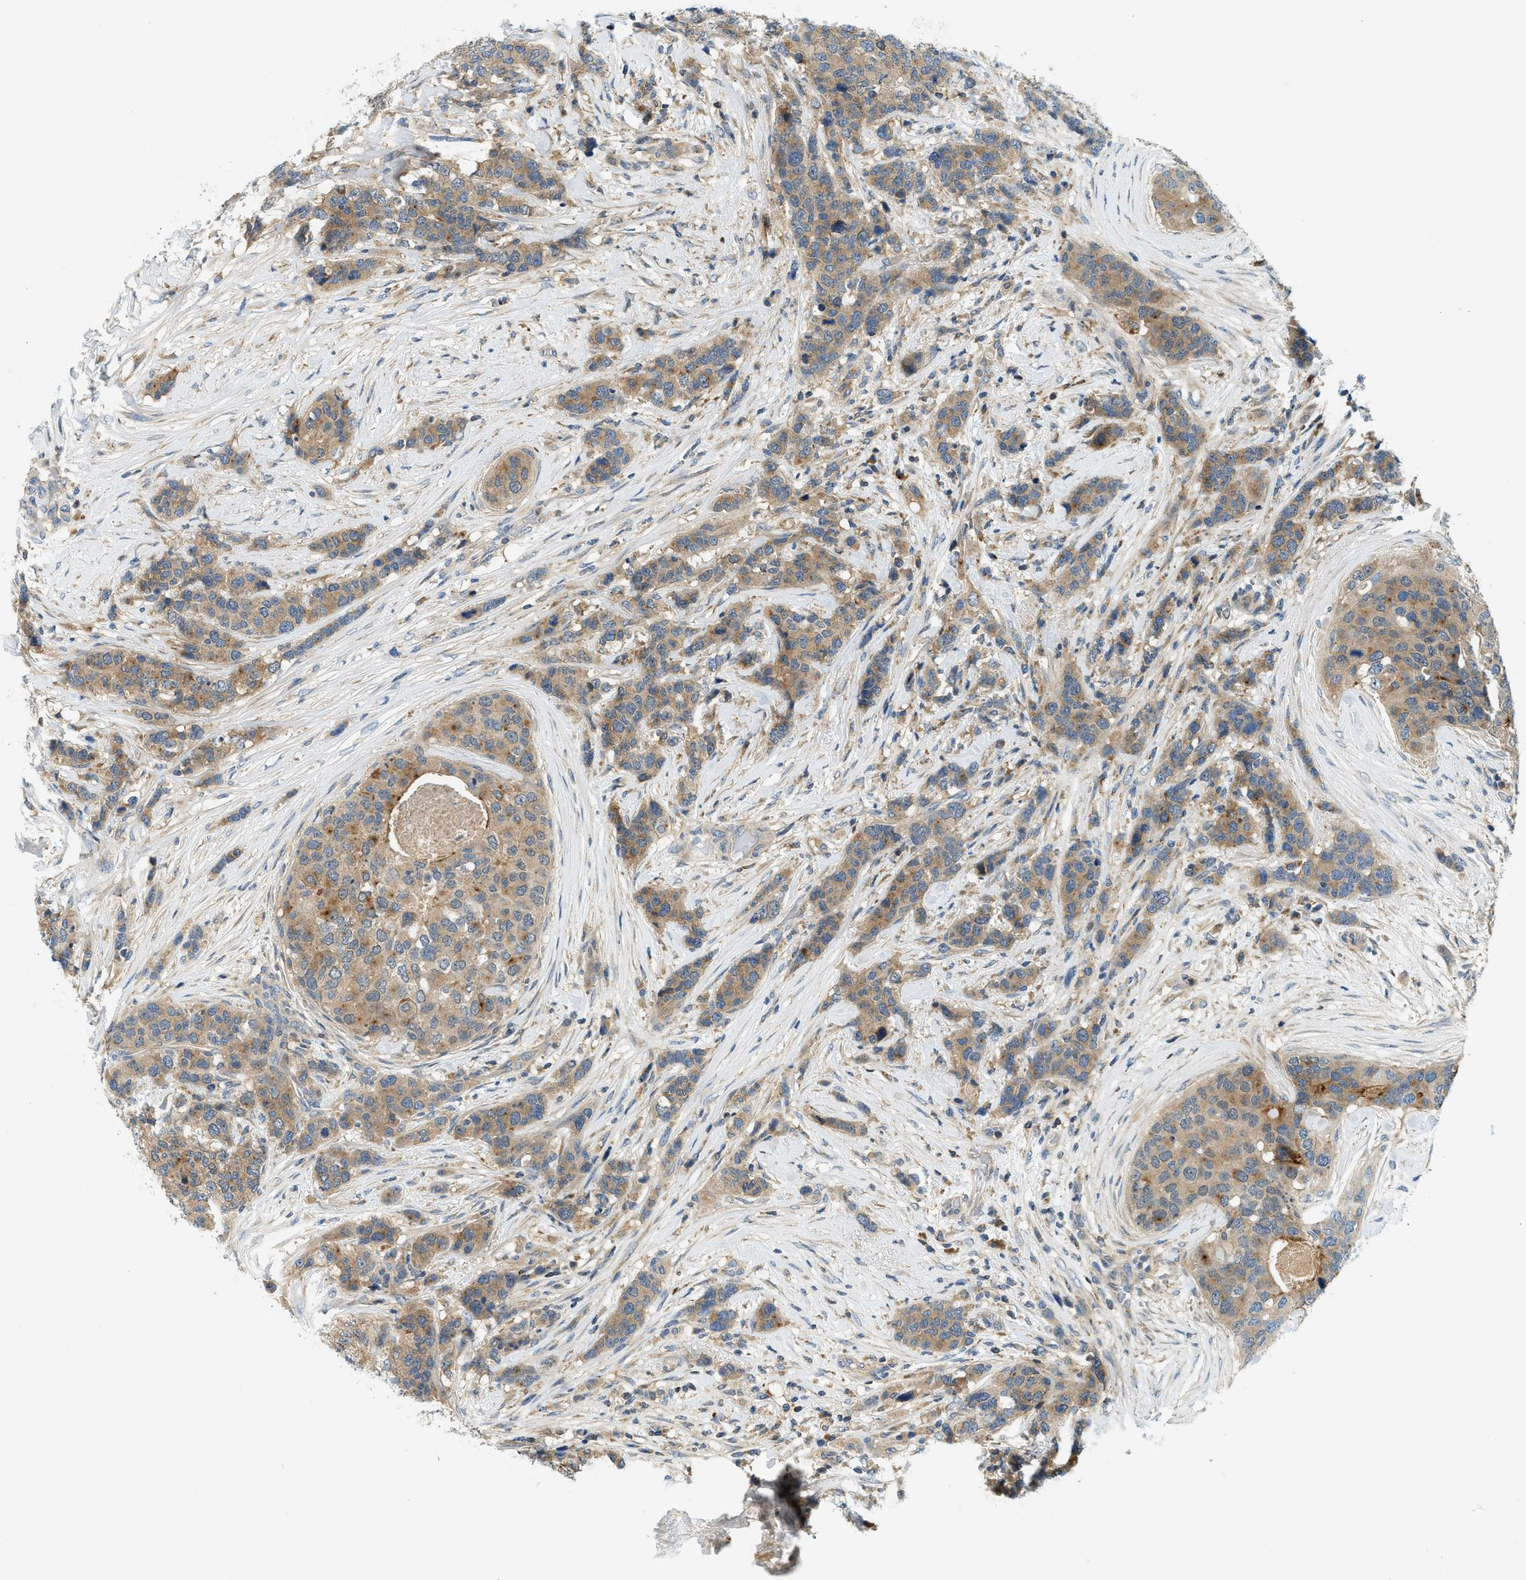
{"staining": {"intensity": "moderate", "quantity": ">75%", "location": "cytoplasmic/membranous"}, "tissue": "breast cancer", "cell_type": "Tumor cells", "image_type": "cancer", "snomed": [{"axis": "morphology", "description": "Lobular carcinoma"}, {"axis": "topography", "description": "Breast"}], "caption": "An IHC photomicrograph of tumor tissue is shown. Protein staining in brown labels moderate cytoplasmic/membranous positivity in breast cancer (lobular carcinoma) within tumor cells. The staining was performed using DAB (3,3'-diaminobenzidine), with brown indicating positive protein expression. Nuclei are stained blue with hematoxylin.", "gene": "KCNK1", "patient": {"sex": "female", "age": 59}}